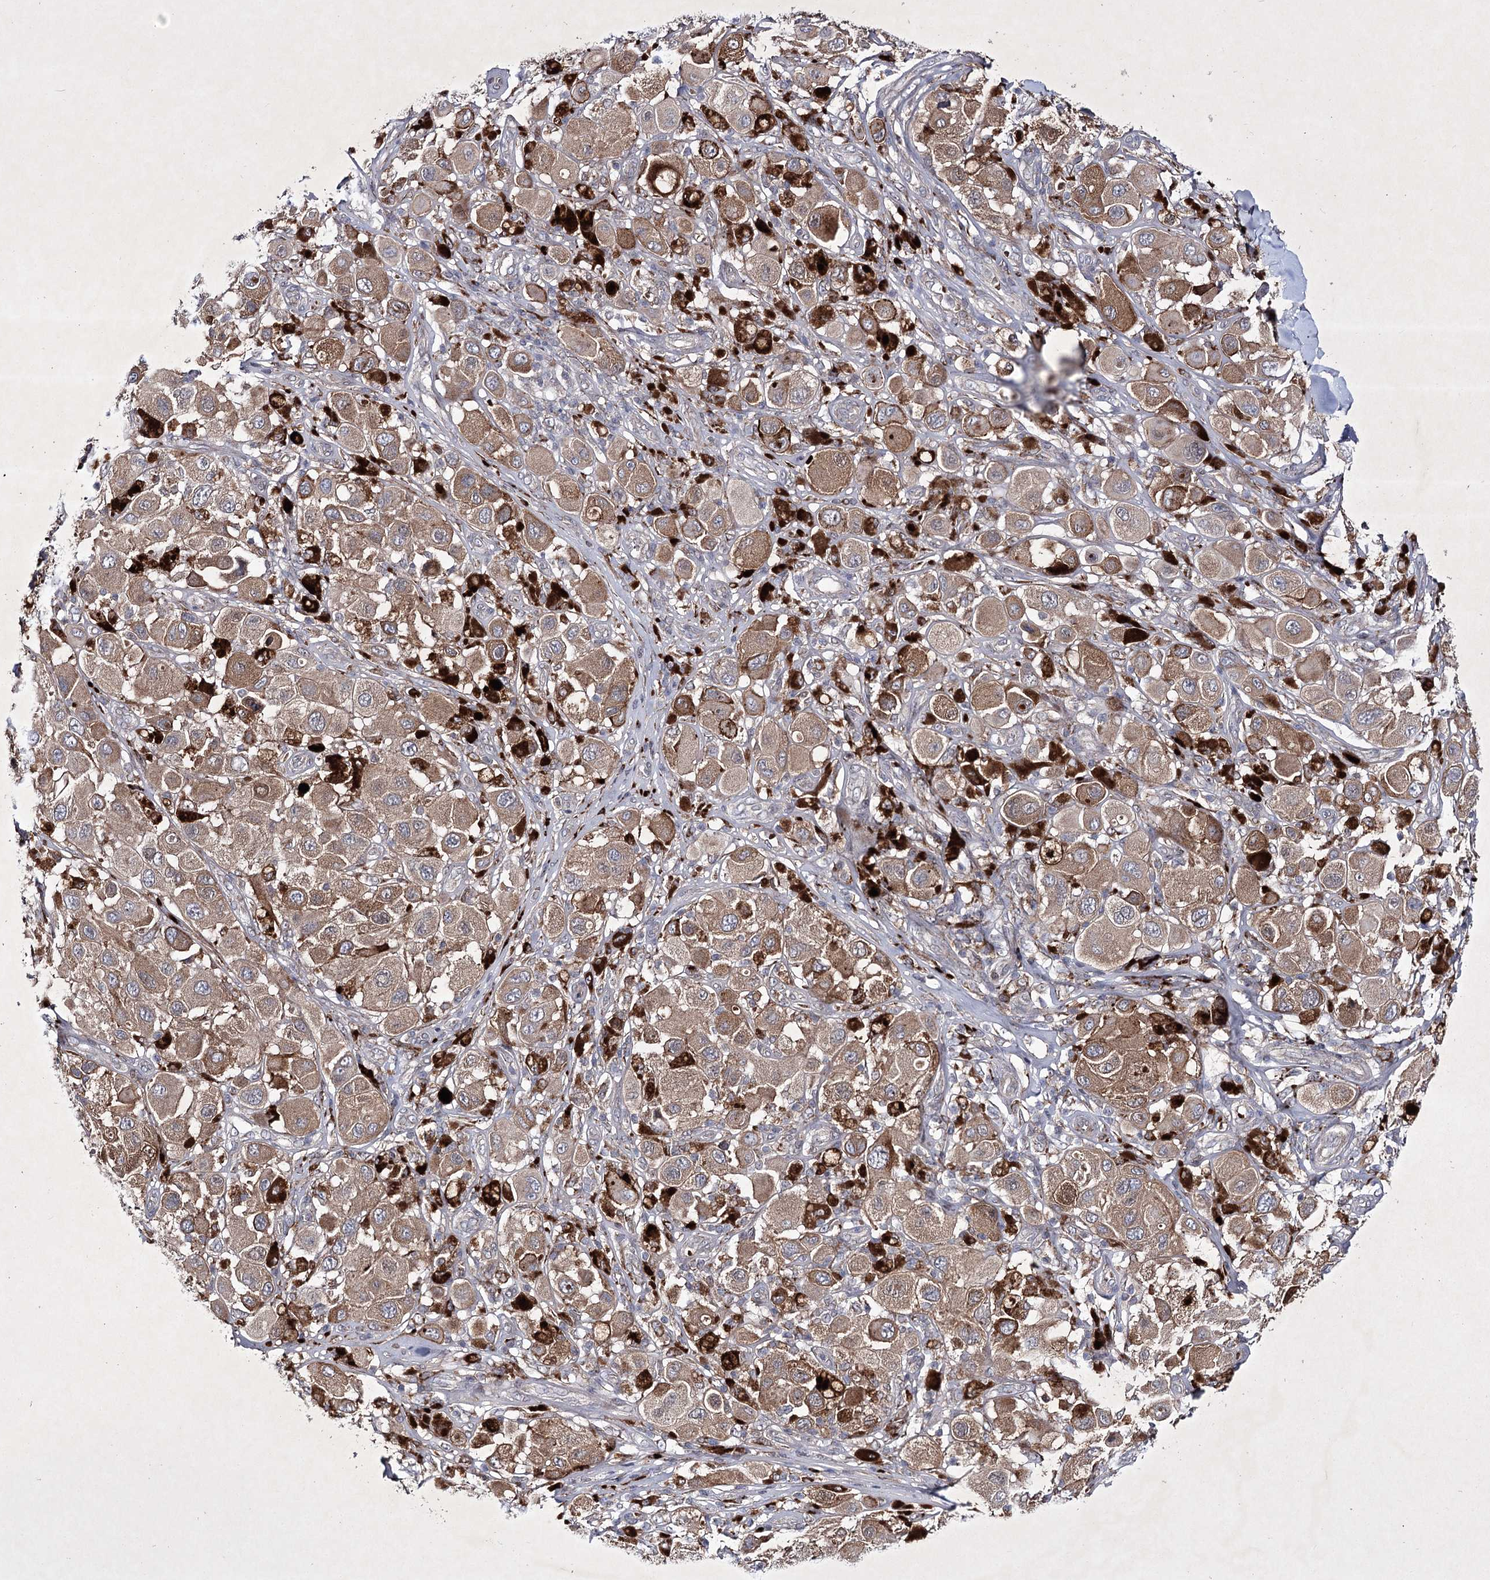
{"staining": {"intensity": "moderate", "quantity": ">75%", "location": "cytoplasmic/membranous"}, "tissue": "melanoma", "cell_type": "Tumor cells", "image_type": "cancer", "snomed": [{"axis": "morphology", "description": "Malignant melanoma, Metastatic site"}, {"axis": "topography", "description": "Skin"}], "caption": "About >75% of tumor cells in melanoma demonstrate moderate cytoplasmic/membranous protein positivity as visualized by brown immunohistochemical staining.", "gene": "ALG9", "patient": {"sex": "male", "age": 41}}